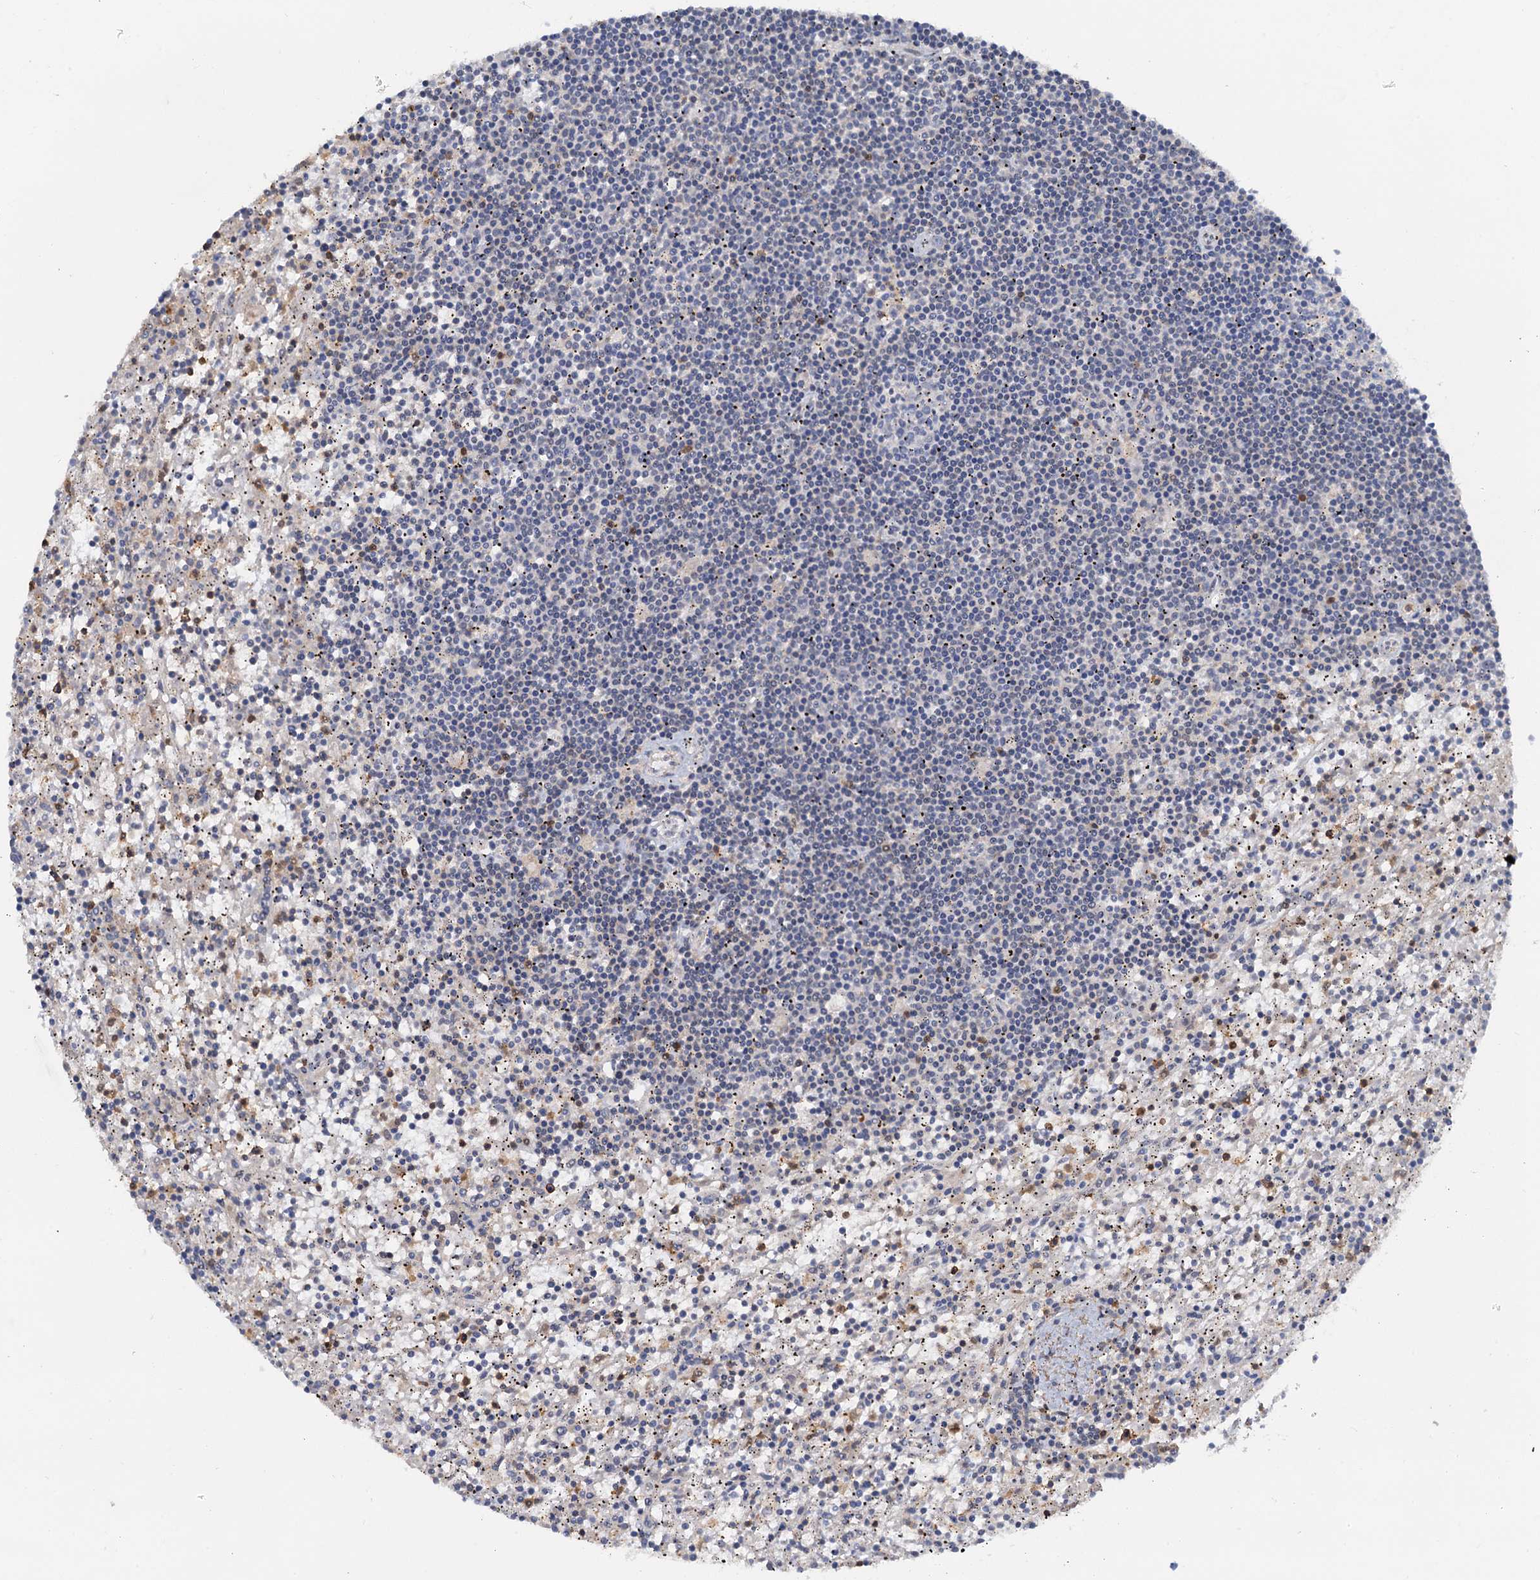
{"staining": {"intensity": "negative", "quantity": "none", "location": "none"}, "tissue": "lymphoma", "cell_type": "Tumor cells", "image_type": "cancer", "snomed": [{"axis": "morphology", "description": "Malignant lymphoma, non-Hodgkin's type, Low grade"}, {"axis": "topography", "description": "Spleen"}], "caption": "High magnification brightfield microscopy of lymphoma stained with DAB (brown) and counterstained with hematoxylin (blue): tumor cells show no significant positivity.", "gene": "ZNF609", "patient": {"sex": "male", "age": 76}}